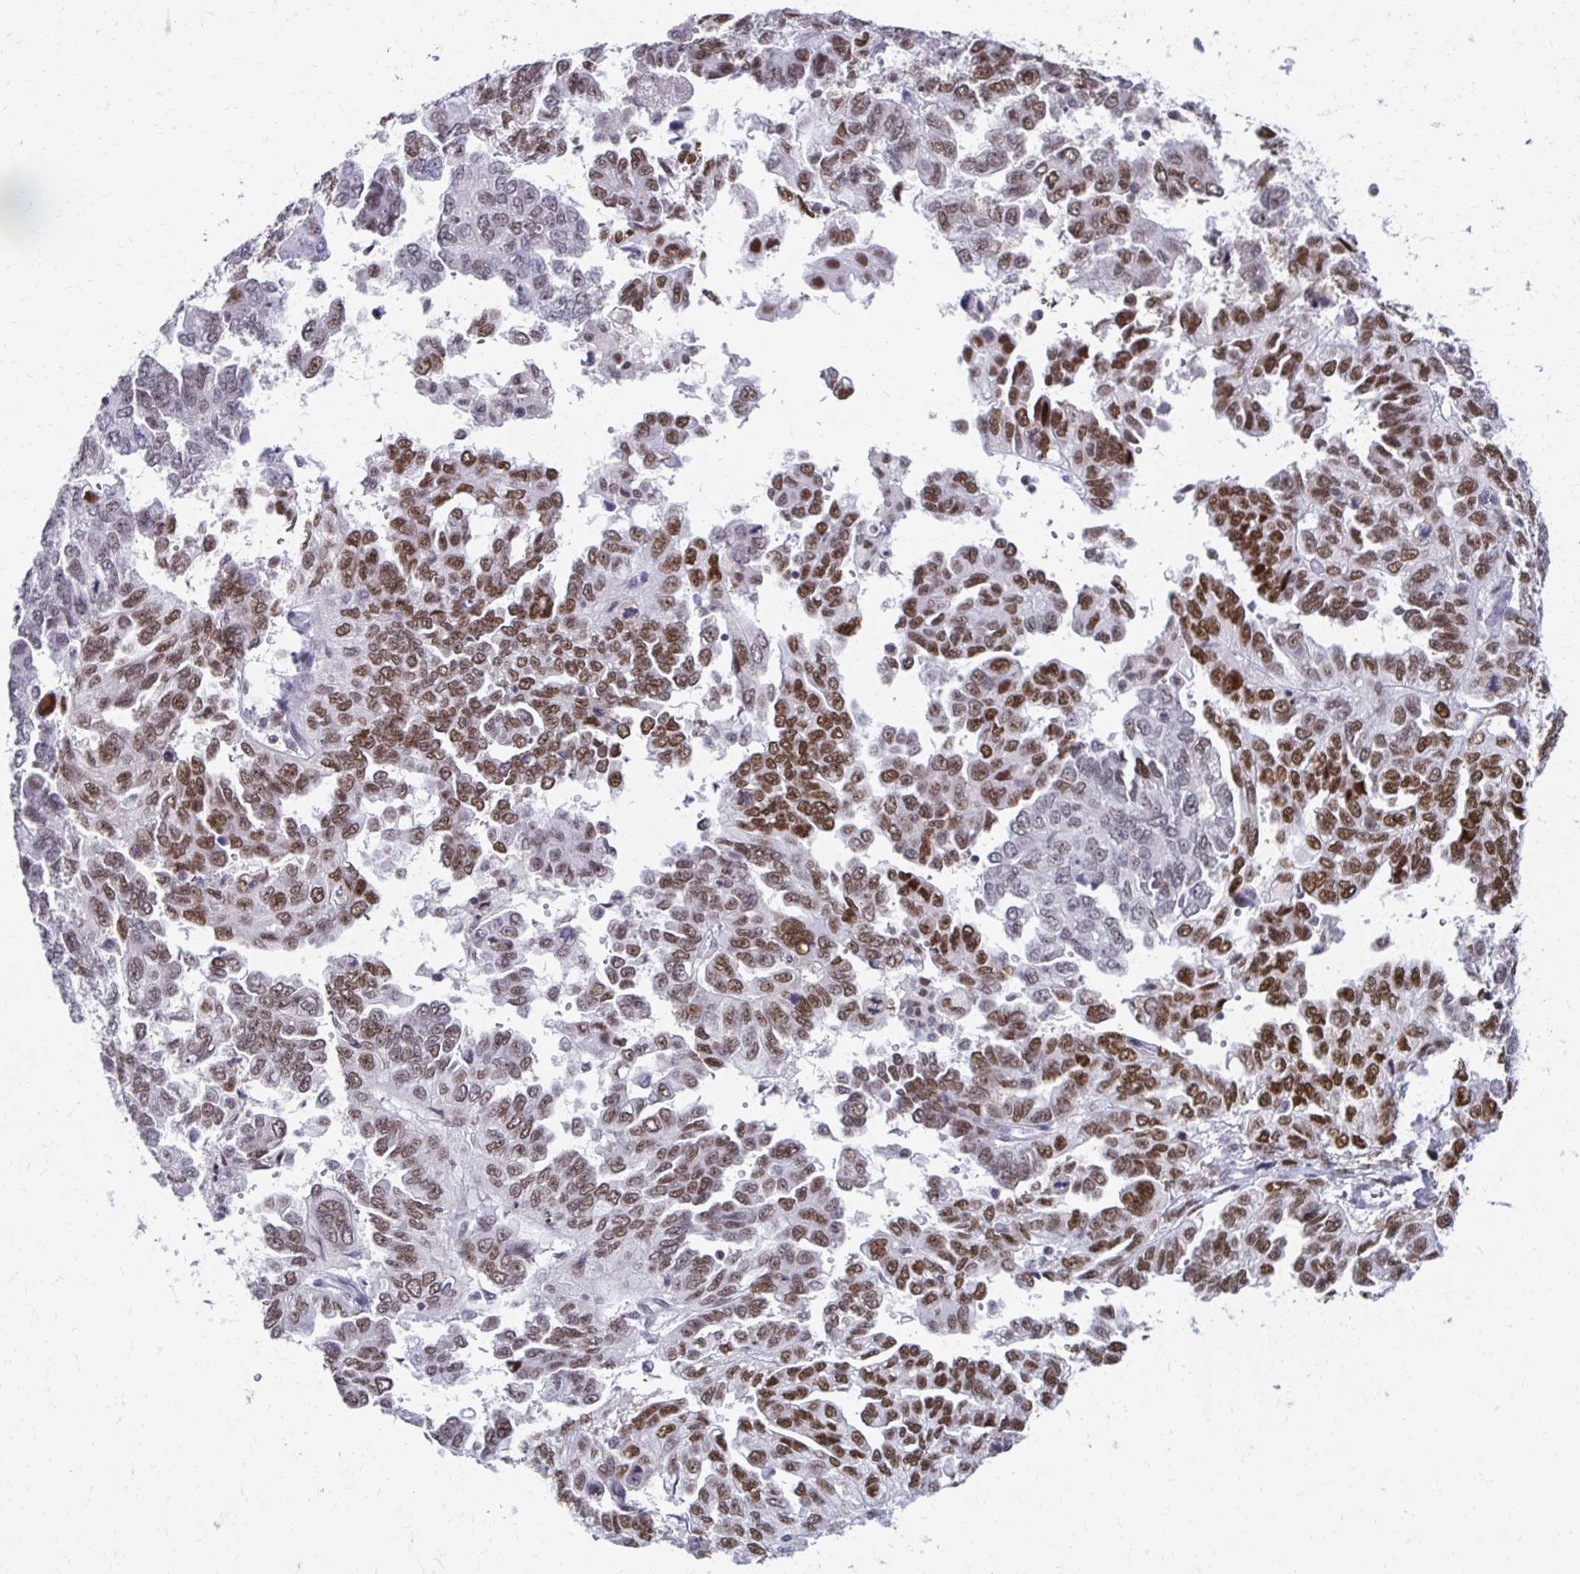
{"staining": {"intensity": "moderate", "quantity": ">75%", "location": "nuclear"}, "tissue": "ovarian cancer", "cell_type": "Tumor cells", "image_type": "cancer", "snomed": [{"axis": "morphology", "description": "Cystadenocarcinoma, serous, NOS"}, {"axis": "topography", "description": "Ovary"}], "caption": "This micrograph shows immunohistochemistry staining of serous cystadenocarcinoma (ovarian), with medium moderate nuclear staining in about >75% of tumor cells.", "gene": "IRF7", "patient": {"sex": "female", "age": 53}}